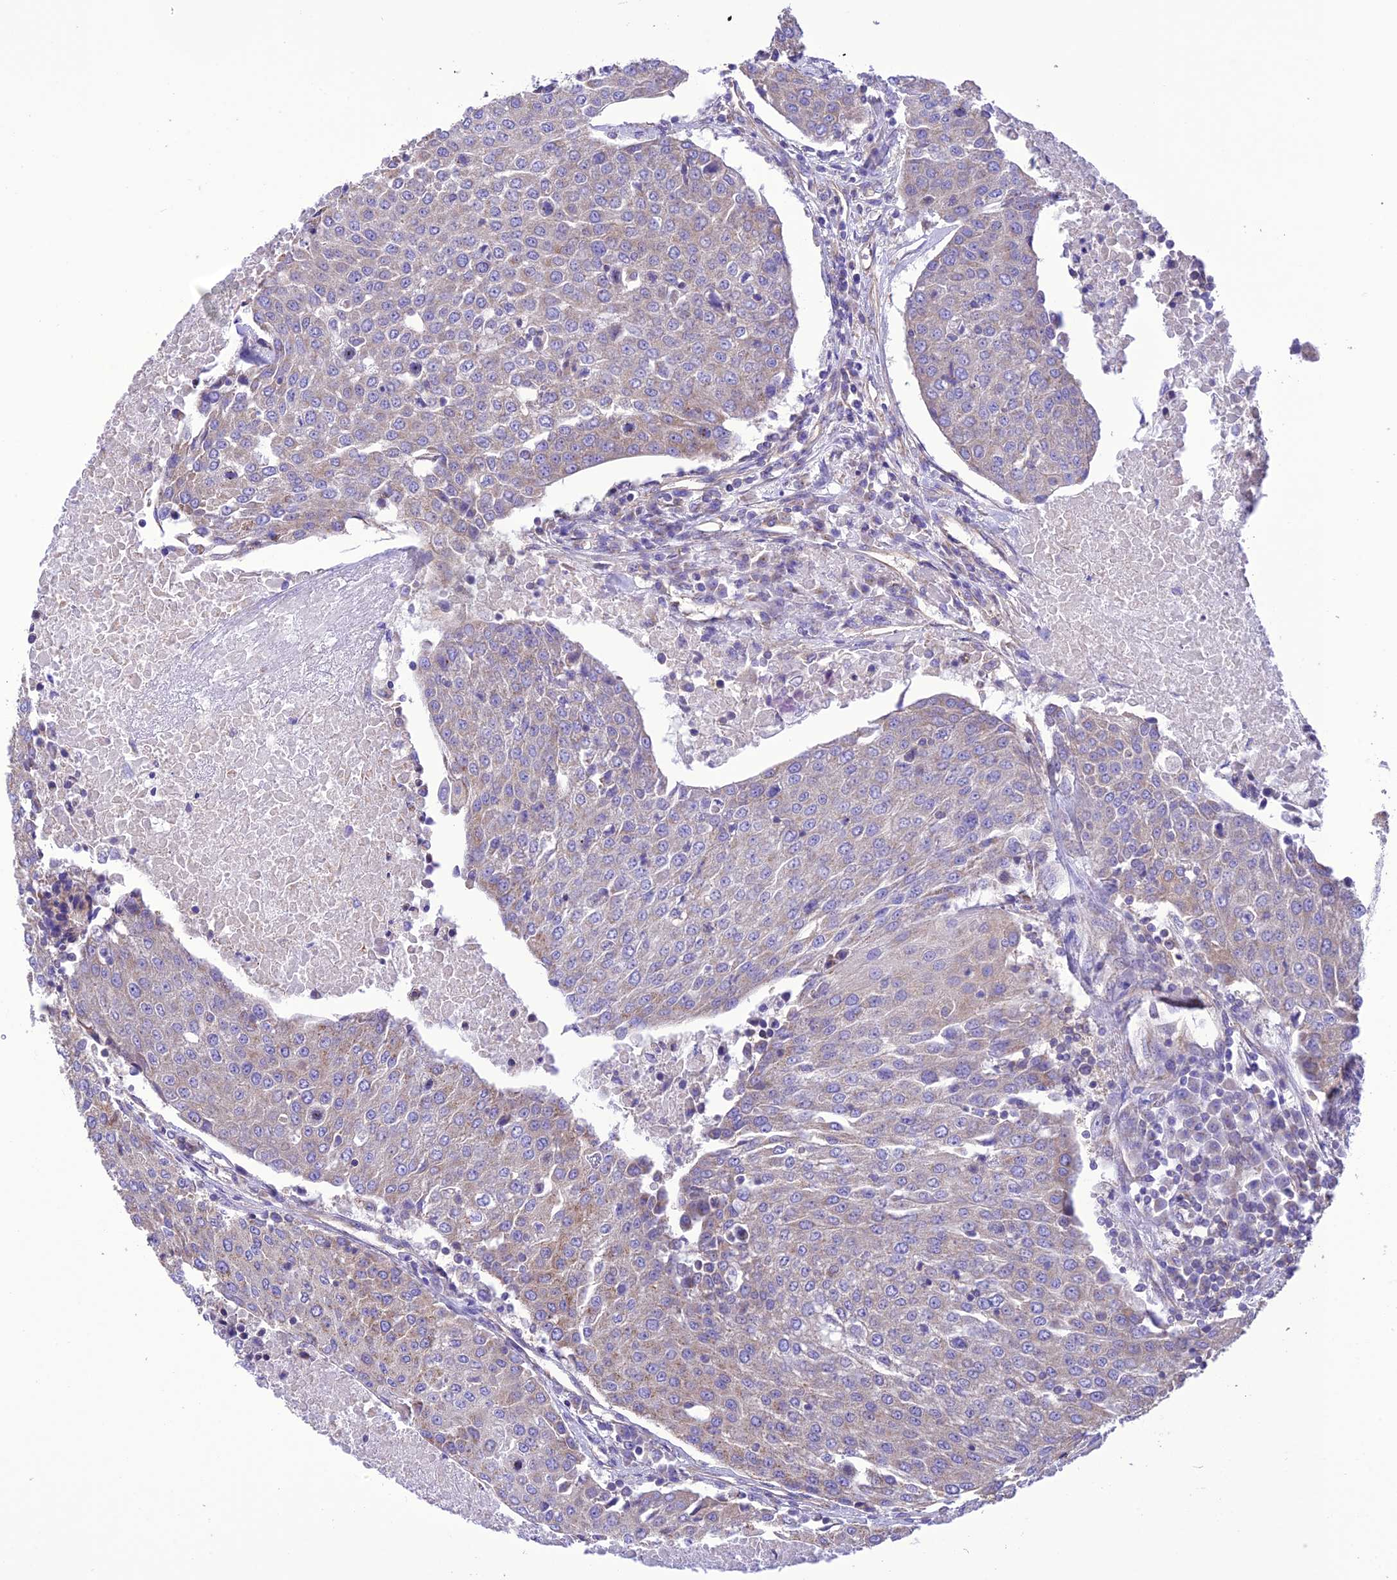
{"staining": {"intensity": "weak", "quantity": "25%-75%", "location": "cytoplasmic/membranous"}, "tissue": "urothelial cancer", "cell_type": "Tumor cells", "image_type": "cancer", "snomed": [{"axis": "morphology", "description": "Urothelial carcinoma, High grade"}, {"axis": "topography", "description": "Urinary bladder"}], "caption": "This image exhibits immunohistochemistry staining of urothelial cancer, with low weak cytoplasmic/membranous staining in about 25%-75% of tumor cells.", "gene": "MAP3K12", "patient": {"sex": "female", "age": 85}}